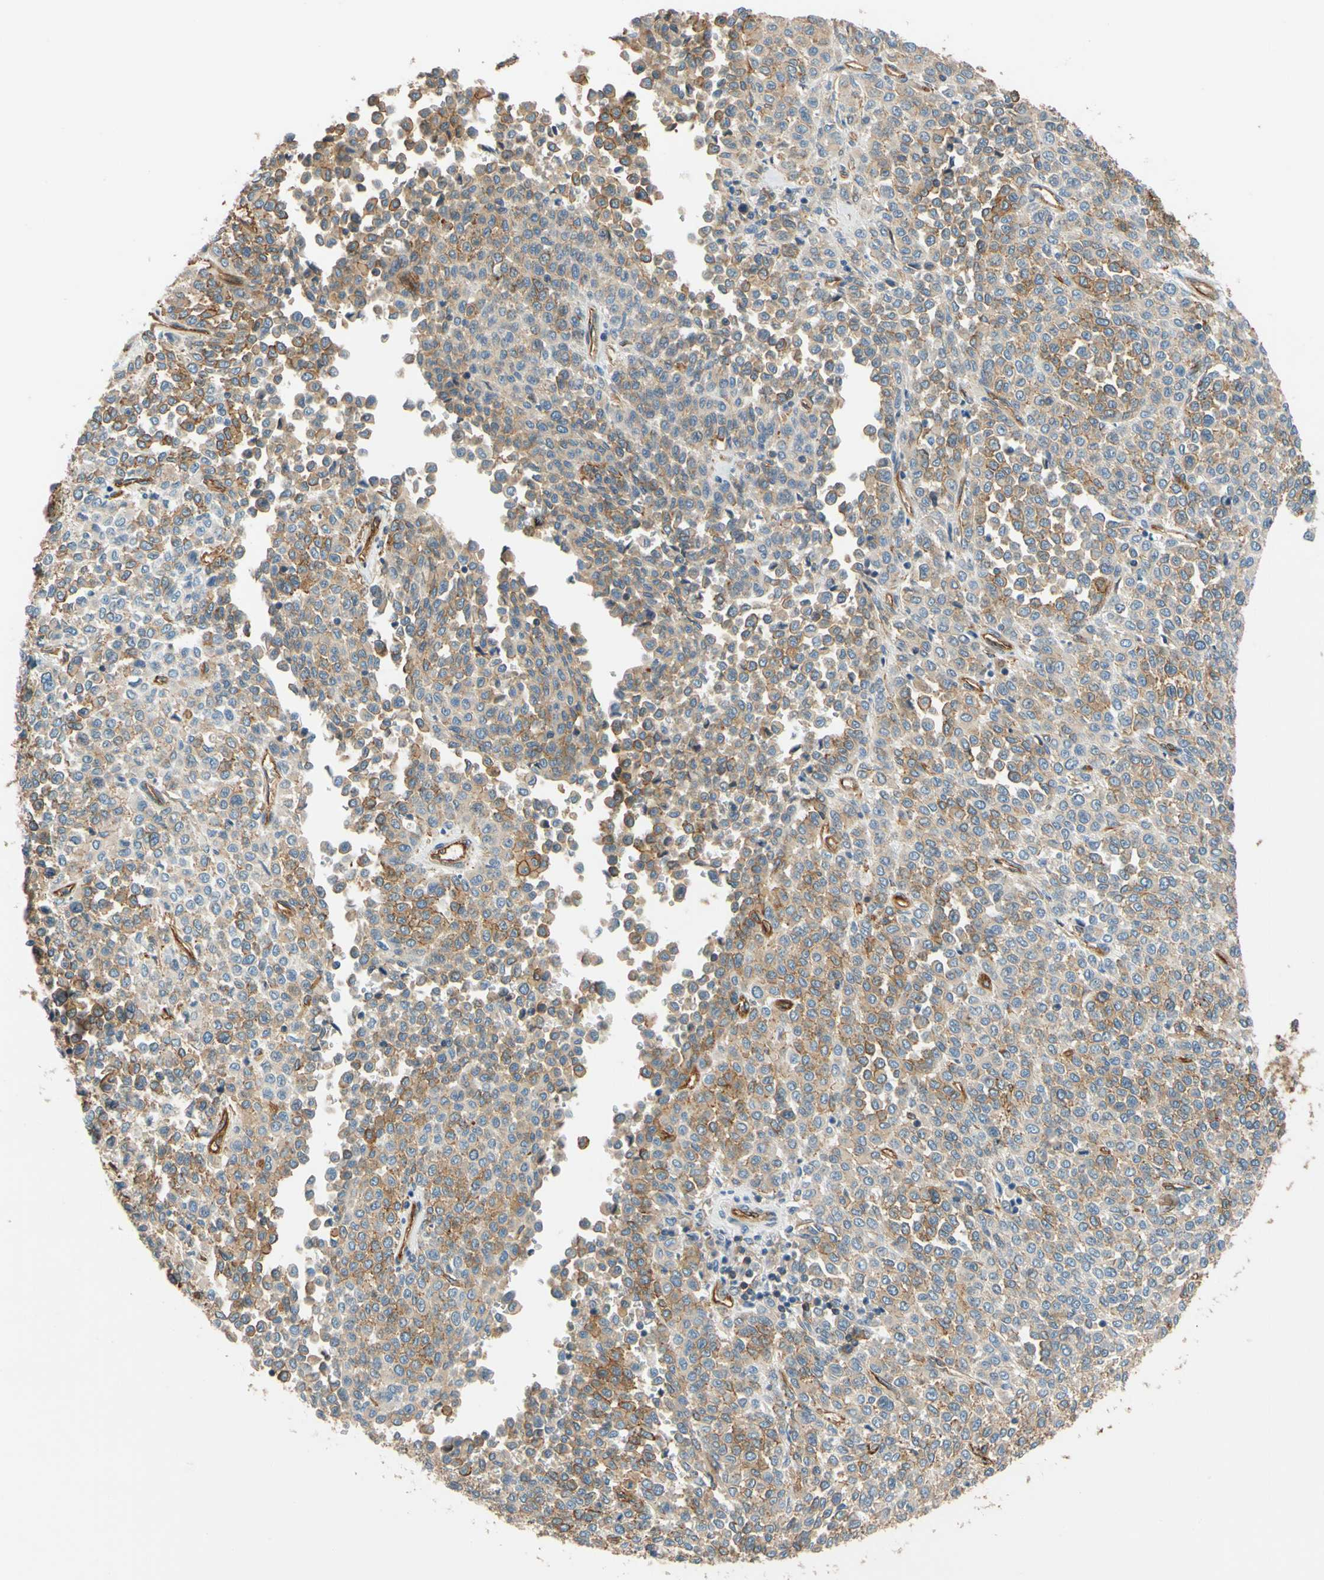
{"staining": {"intensity": "weak", "quantity": "25%-75%", "location": "cytoplasmic/membranous"}, "tissue": "melanoma", "cell_type": "Tumor cells", "image_type": "cancer", "snomed": [{"axis": "morphology", "description": "Malignant melanoma, Metastatic site"}, {"axis": "topography", "description": "Pancreas"}], "caption": "Melanoma stained for a protein demonstrates weak cytoplasmic/membranous positivity in tumor cells.", "gene": "SPTAN1", "patient": {"sex": "female", "age": 30}}